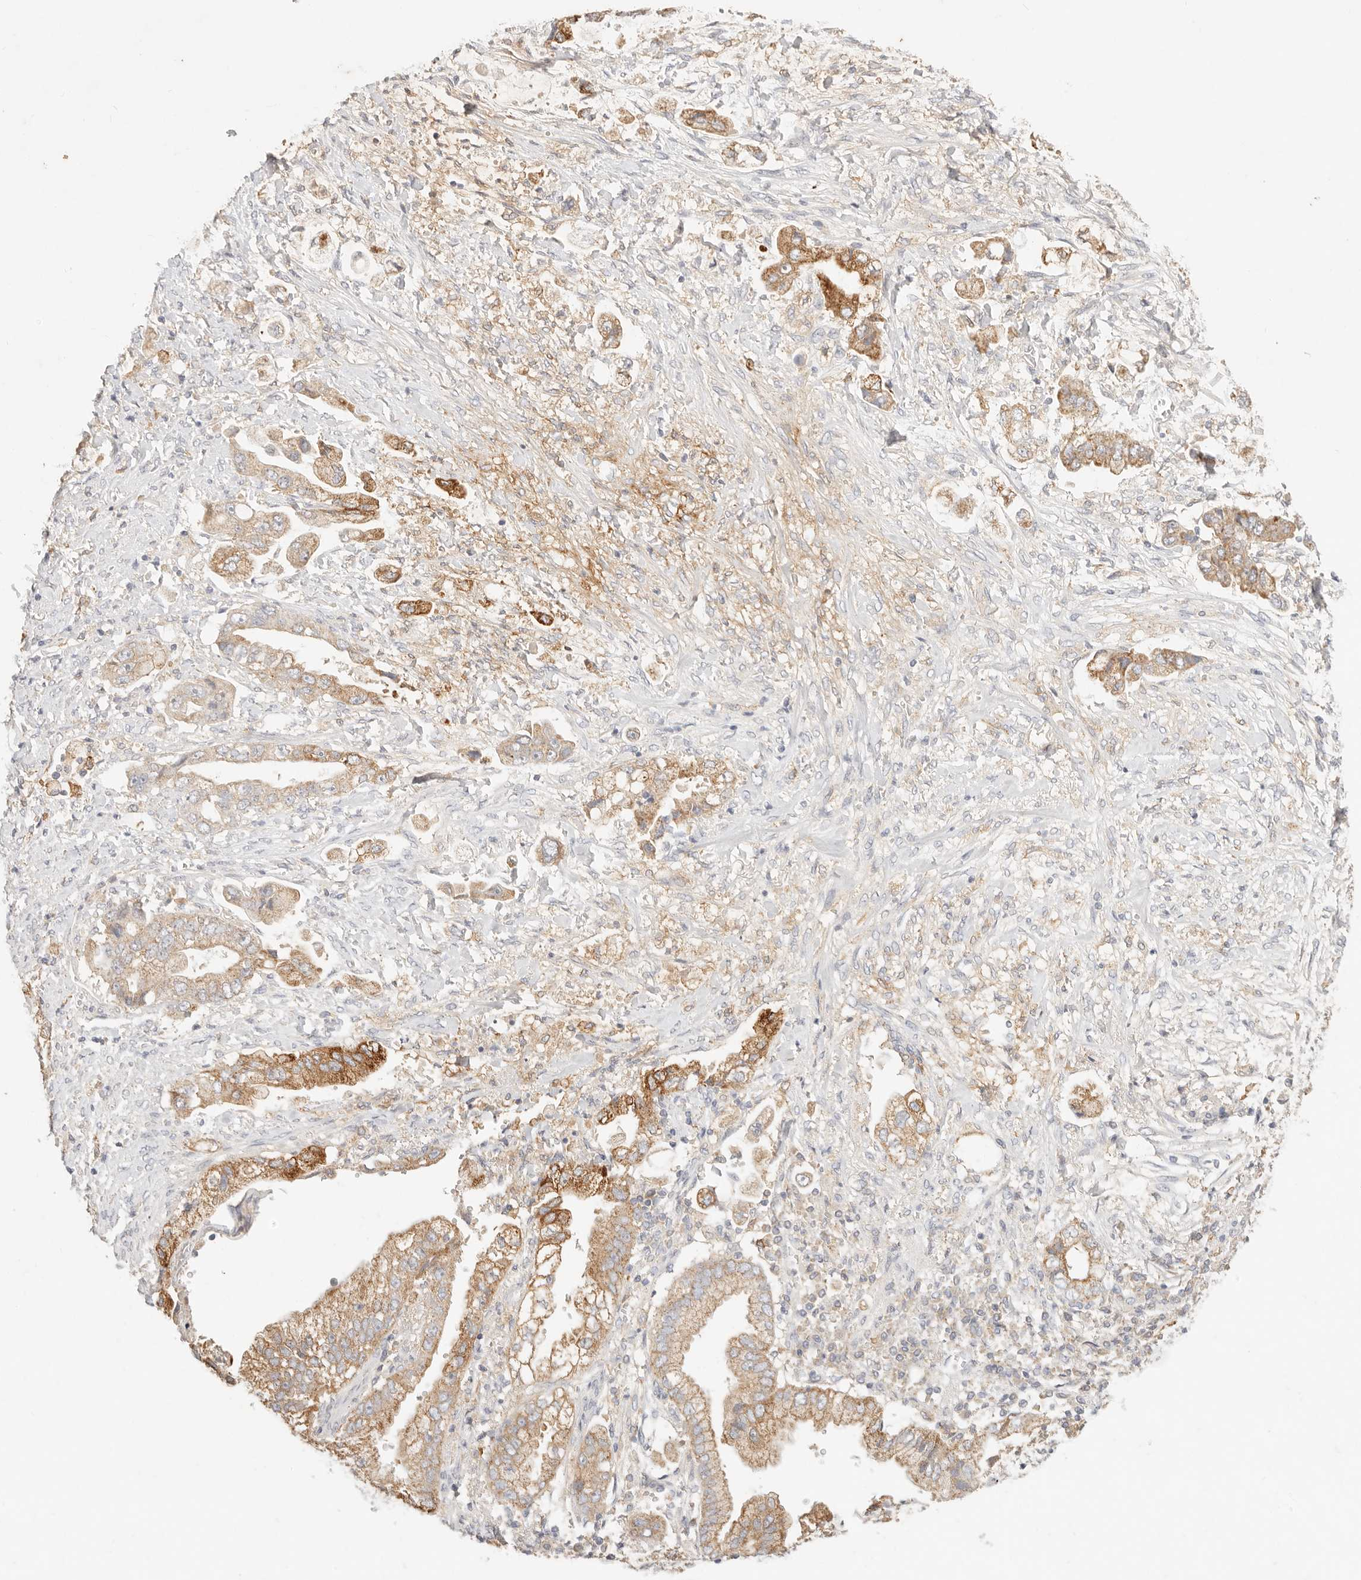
{"staining": {"intensity": "moderate", "quantity": ">75%", "location": "cytoplasmic/membranous"}, "tissue": "stomach cancer", "cell_type": "Tumor cells", "image_type": "cancer", "snomed": [{"axis": "morphology", "description": "Adenocarcinoma, NOS"}, {"axis": "topography", "description": "Stomach"}], "caption": "Immunohistochemistry (IHC) staining of stomach adenocarcinoma, which exhibits medium levels of moderate cytoplasmic/membranous staining in approximately >75% of tumor cells indicating moderate cytoplasmic/membranous protein positivity. The staining was performed using DAB (3,3'-diaminobenzidine) (brown) for protein detection and nuclei were counterstained in hematoxylin (blue).", "gene": "HK2", "patient": {"sex": "male", "age": 62}}